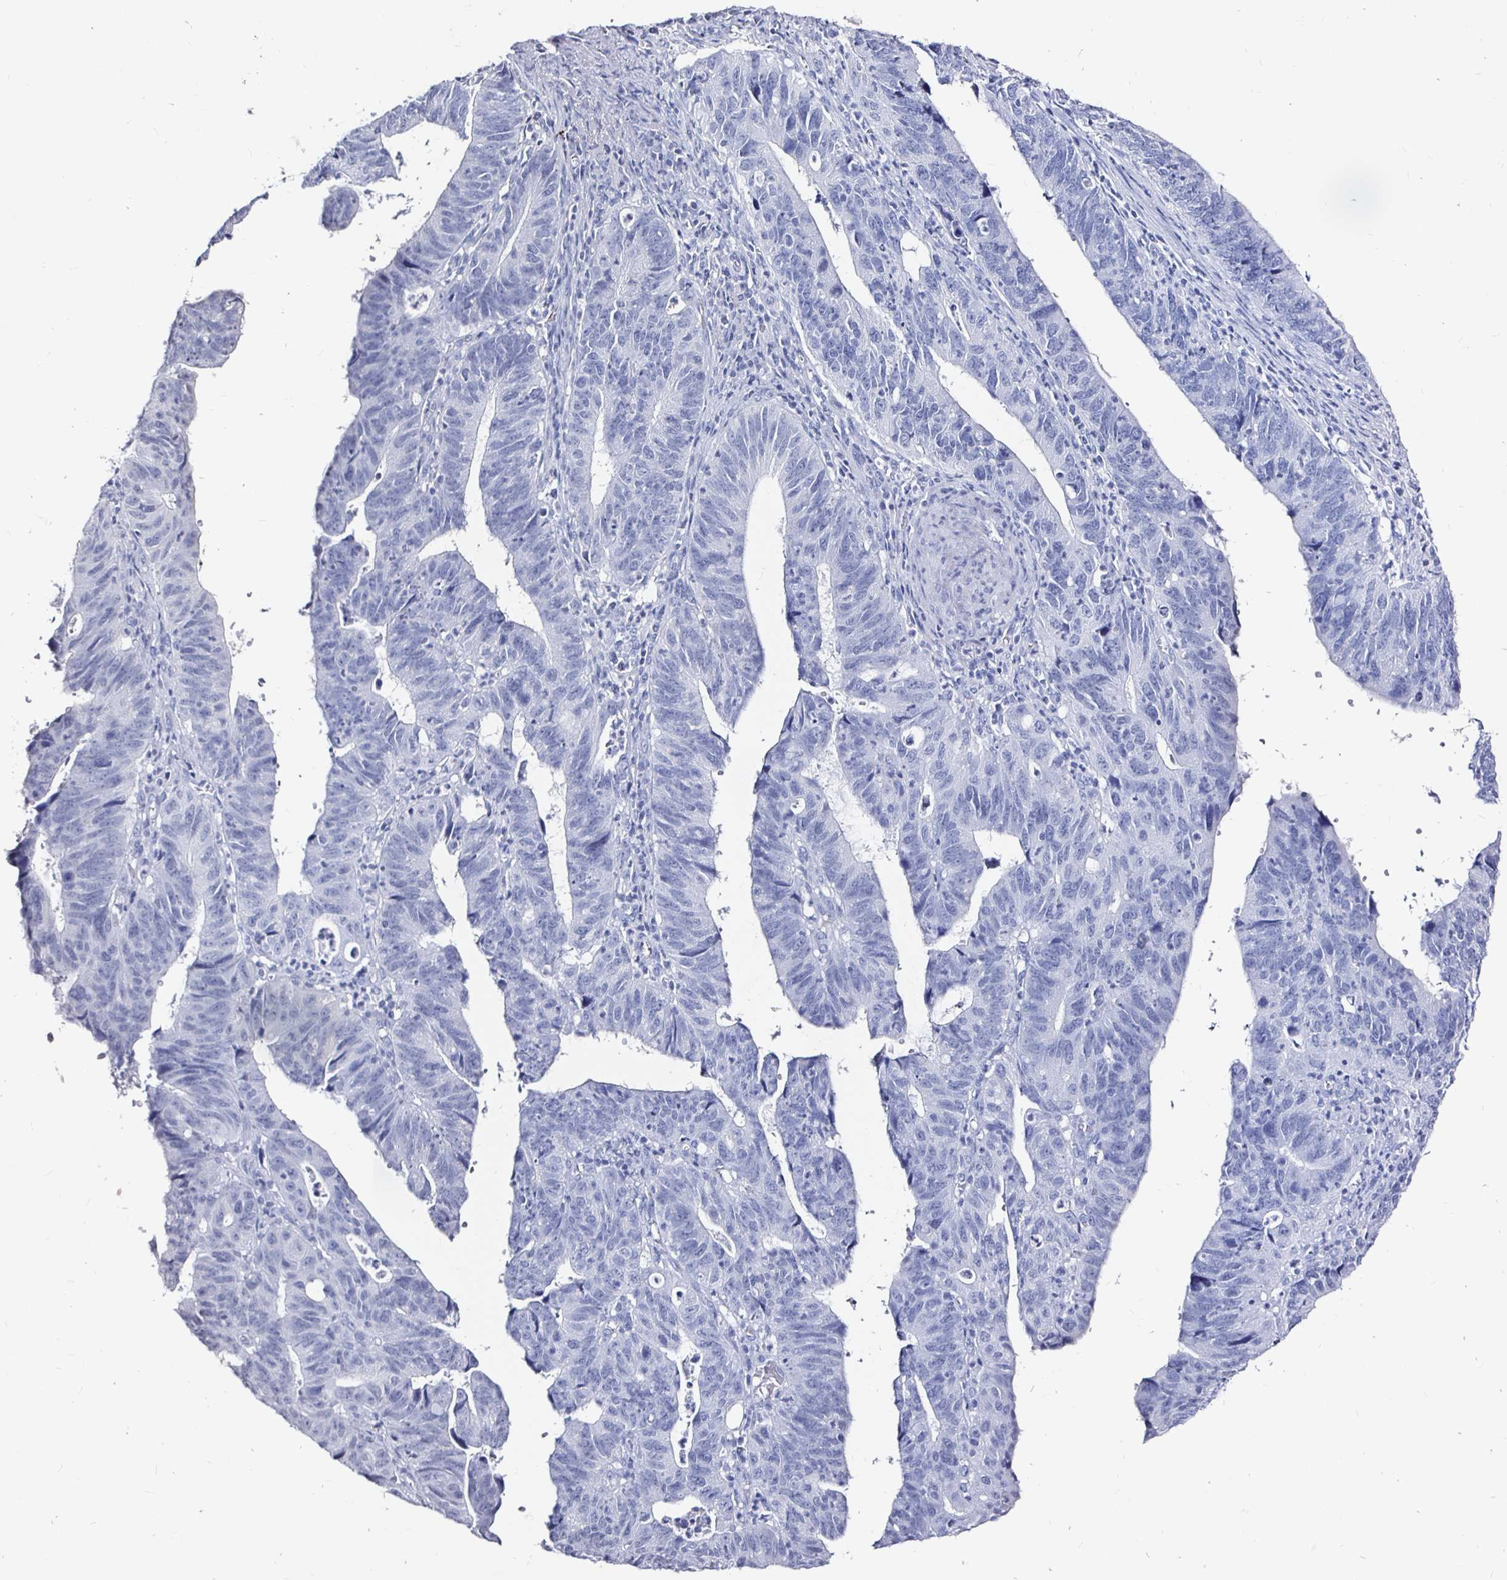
{"staining": {"intensity": "negative", "quantity": "none", "location": "none"}, "tissue": "stomach cancer", "cell_type": "Tumor cells", "image_type": "cancer", "snomed": [{"axis": "morphology", "description": "Adenocarcinoma, NOS"}, {"axis": "topography", "description": "Stomach"}], "caption": "This is an immunohistochemistry (IHC) photomicrograph of stomach adenocarcinoma. There is no expression in tumor cells.", "gene": "LUZP4", "patient": {"sex": "male", "age": 59}}